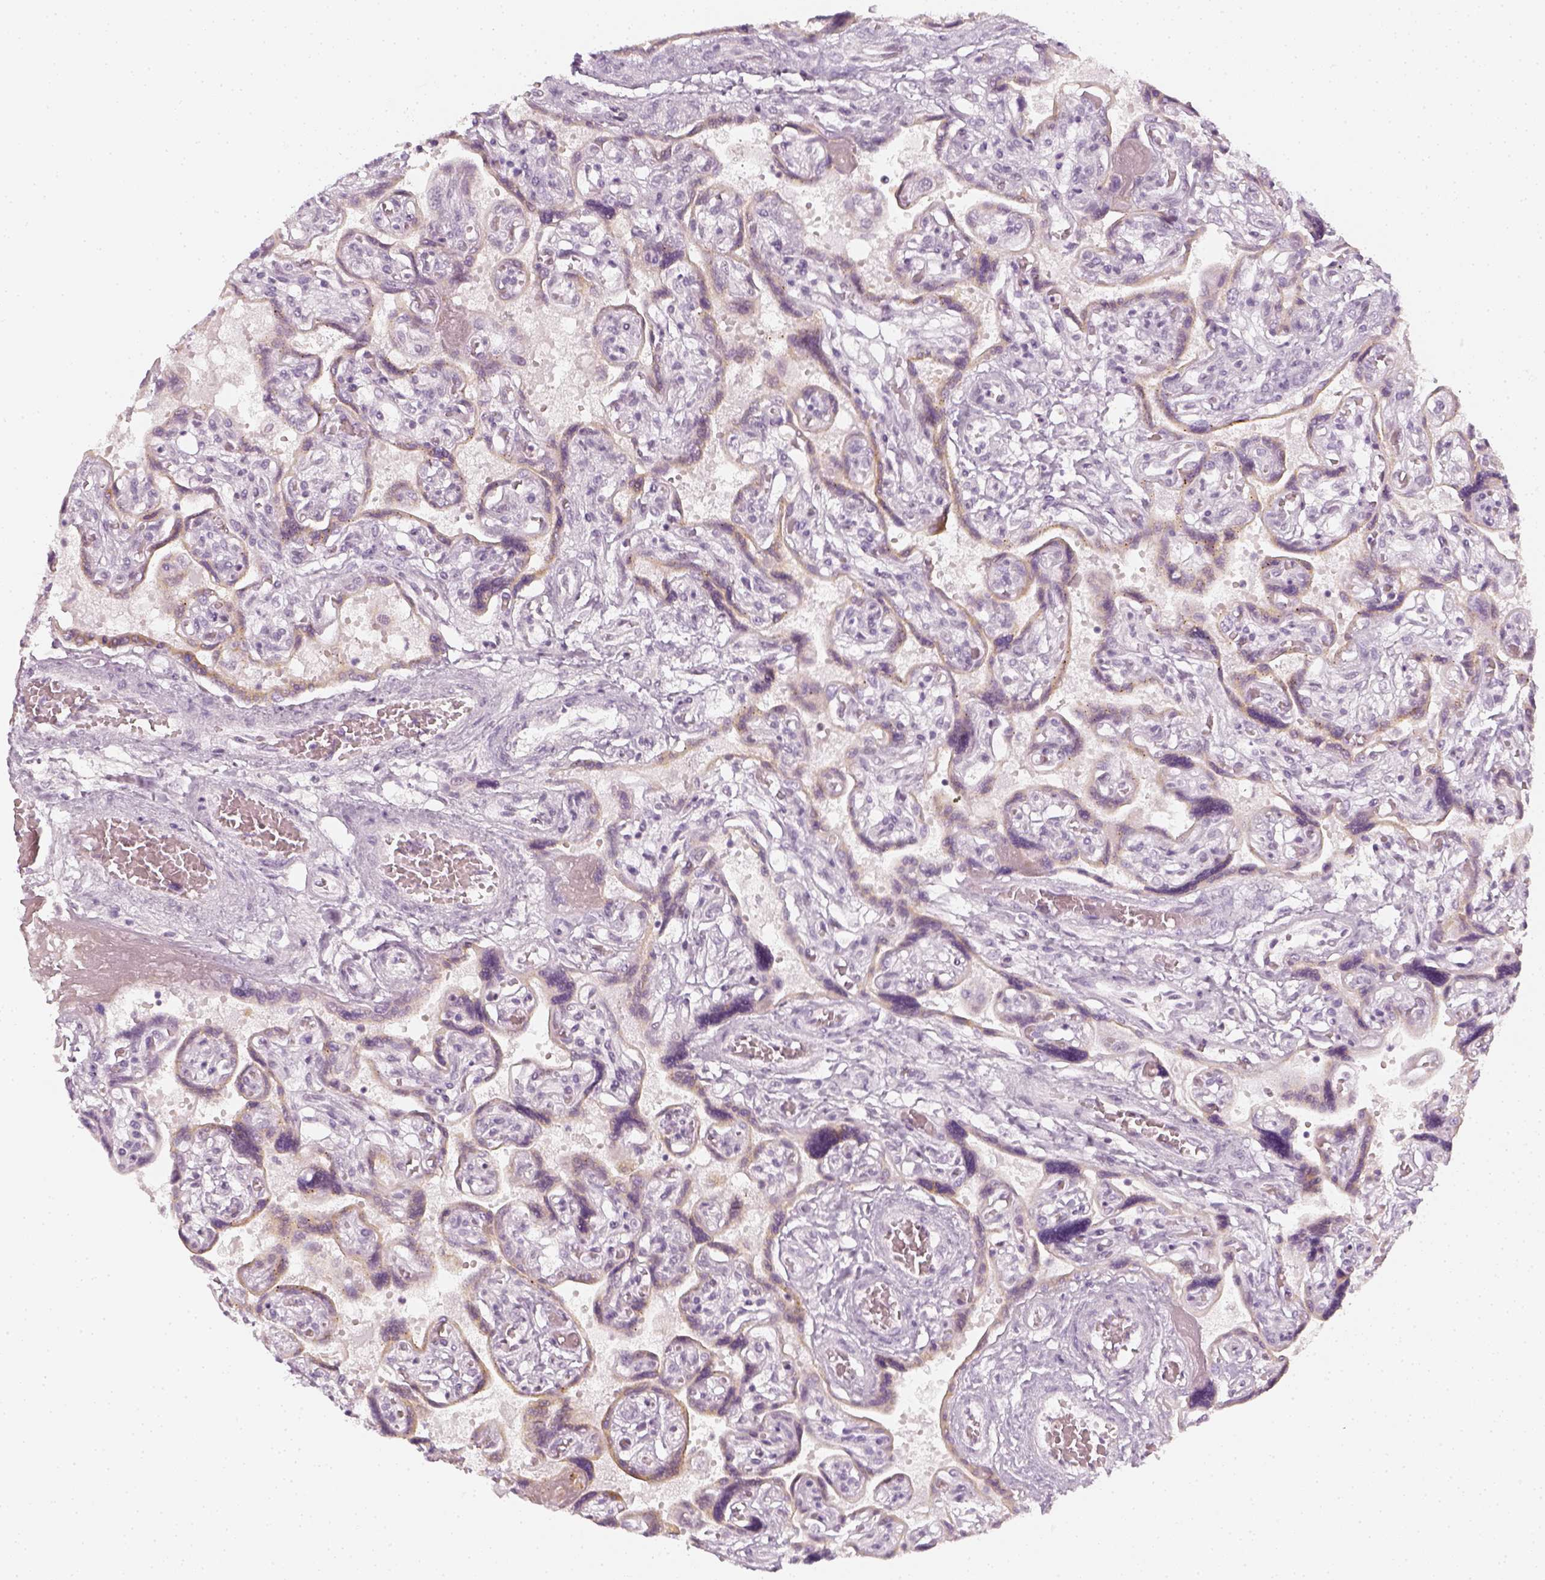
{"staining": {"intensity": "negative", "quantity": "none", "location": "none"}, "tissue": "placenta", "cell_type": "Decidual cells", "image_type": "normal", "snomed": [{"axis": "morphology", "description": "Normal tissue, NOS"}, {"axis": "topography", "description": "Placenta"}], "caption": "This is an immunohistochemistry (IHC) photomicrograph of benign placenta. There is no positivity in decidual cells.", "gene": "KRTAP2", "patient": {"sex": "female", "age": 32}}